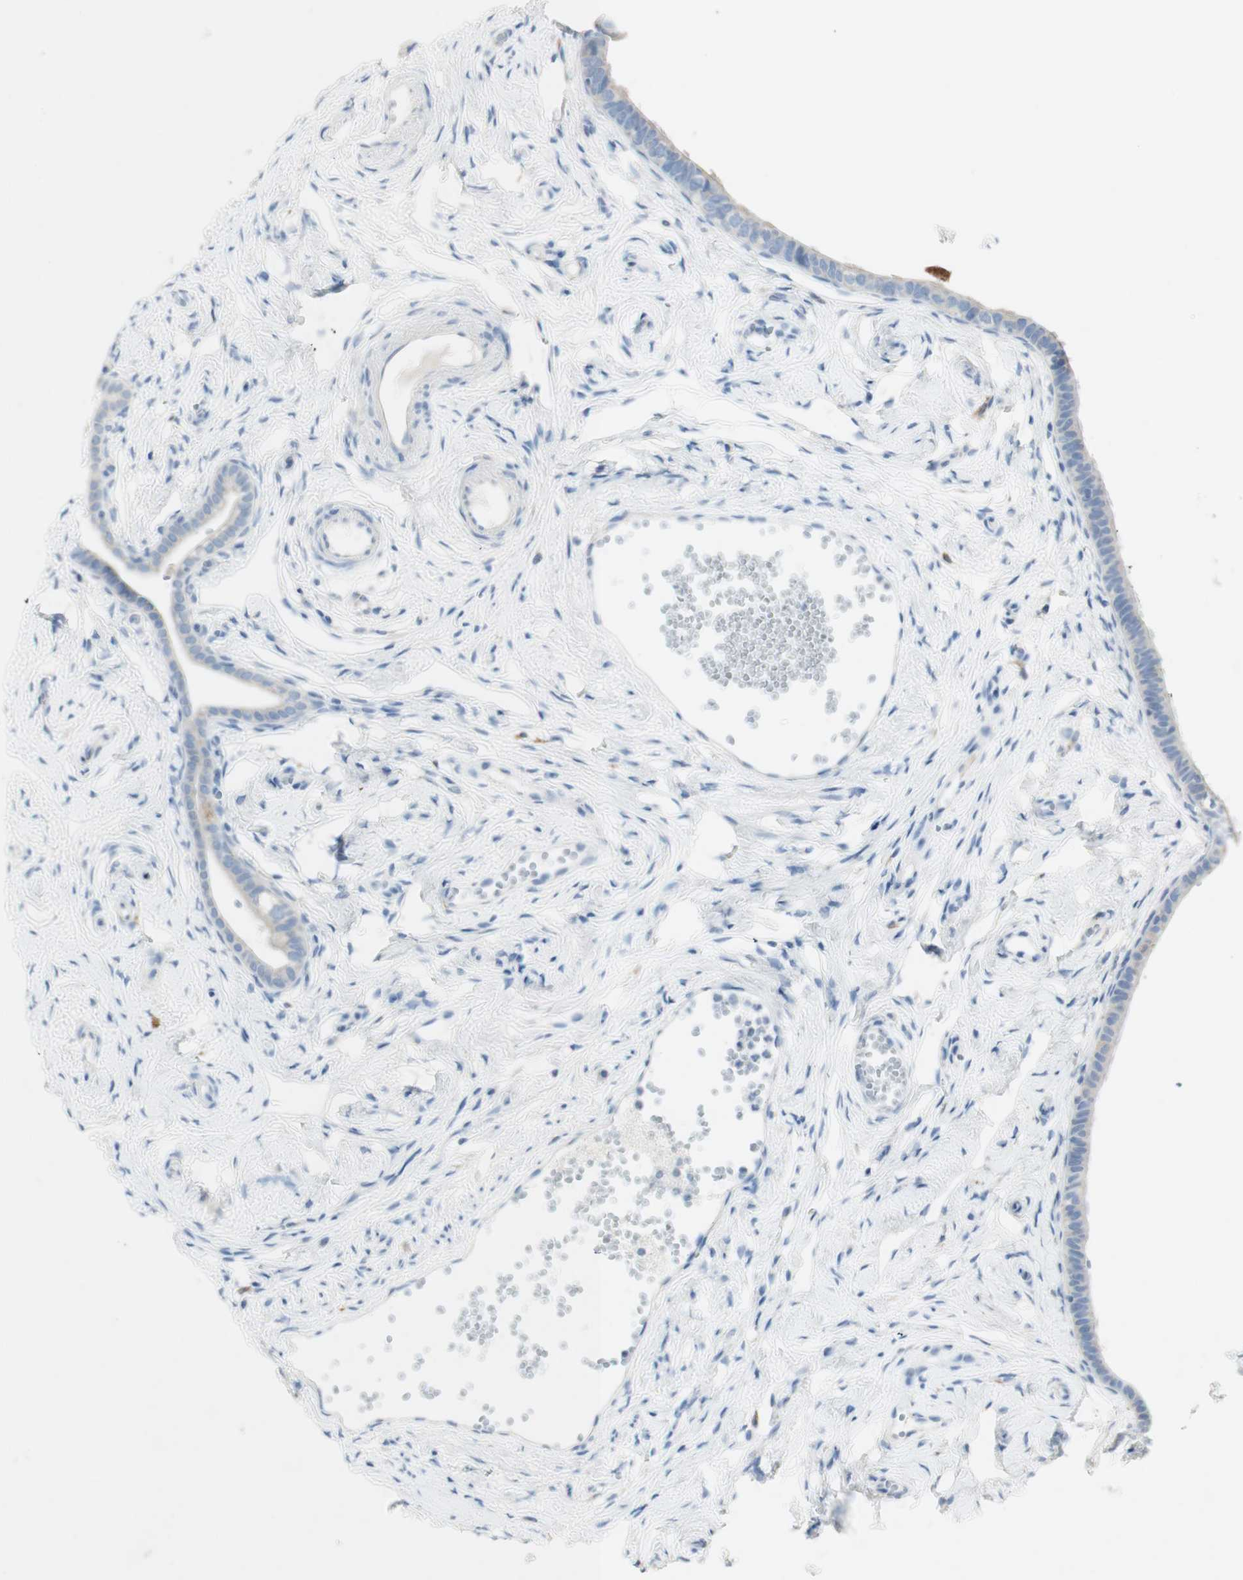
{"staining": {"intensity": "negative", "quantity": "none", "location": "none"}, "tissue": "fallopian tube", "cell_type": "Glandular cells", "image_type": "normal", "snomed": [{"axis": "morphology", "description": "Normal tissue, NOS"}, {"axis": "topography", "description": "Fallopian tube"}], "caption": "Immunohistochemistry of unremarkable fallopian tube demonstrates no staining in glandular cells.", "gene": "ART3", "patient": {"sex": "female", "age": 71}}